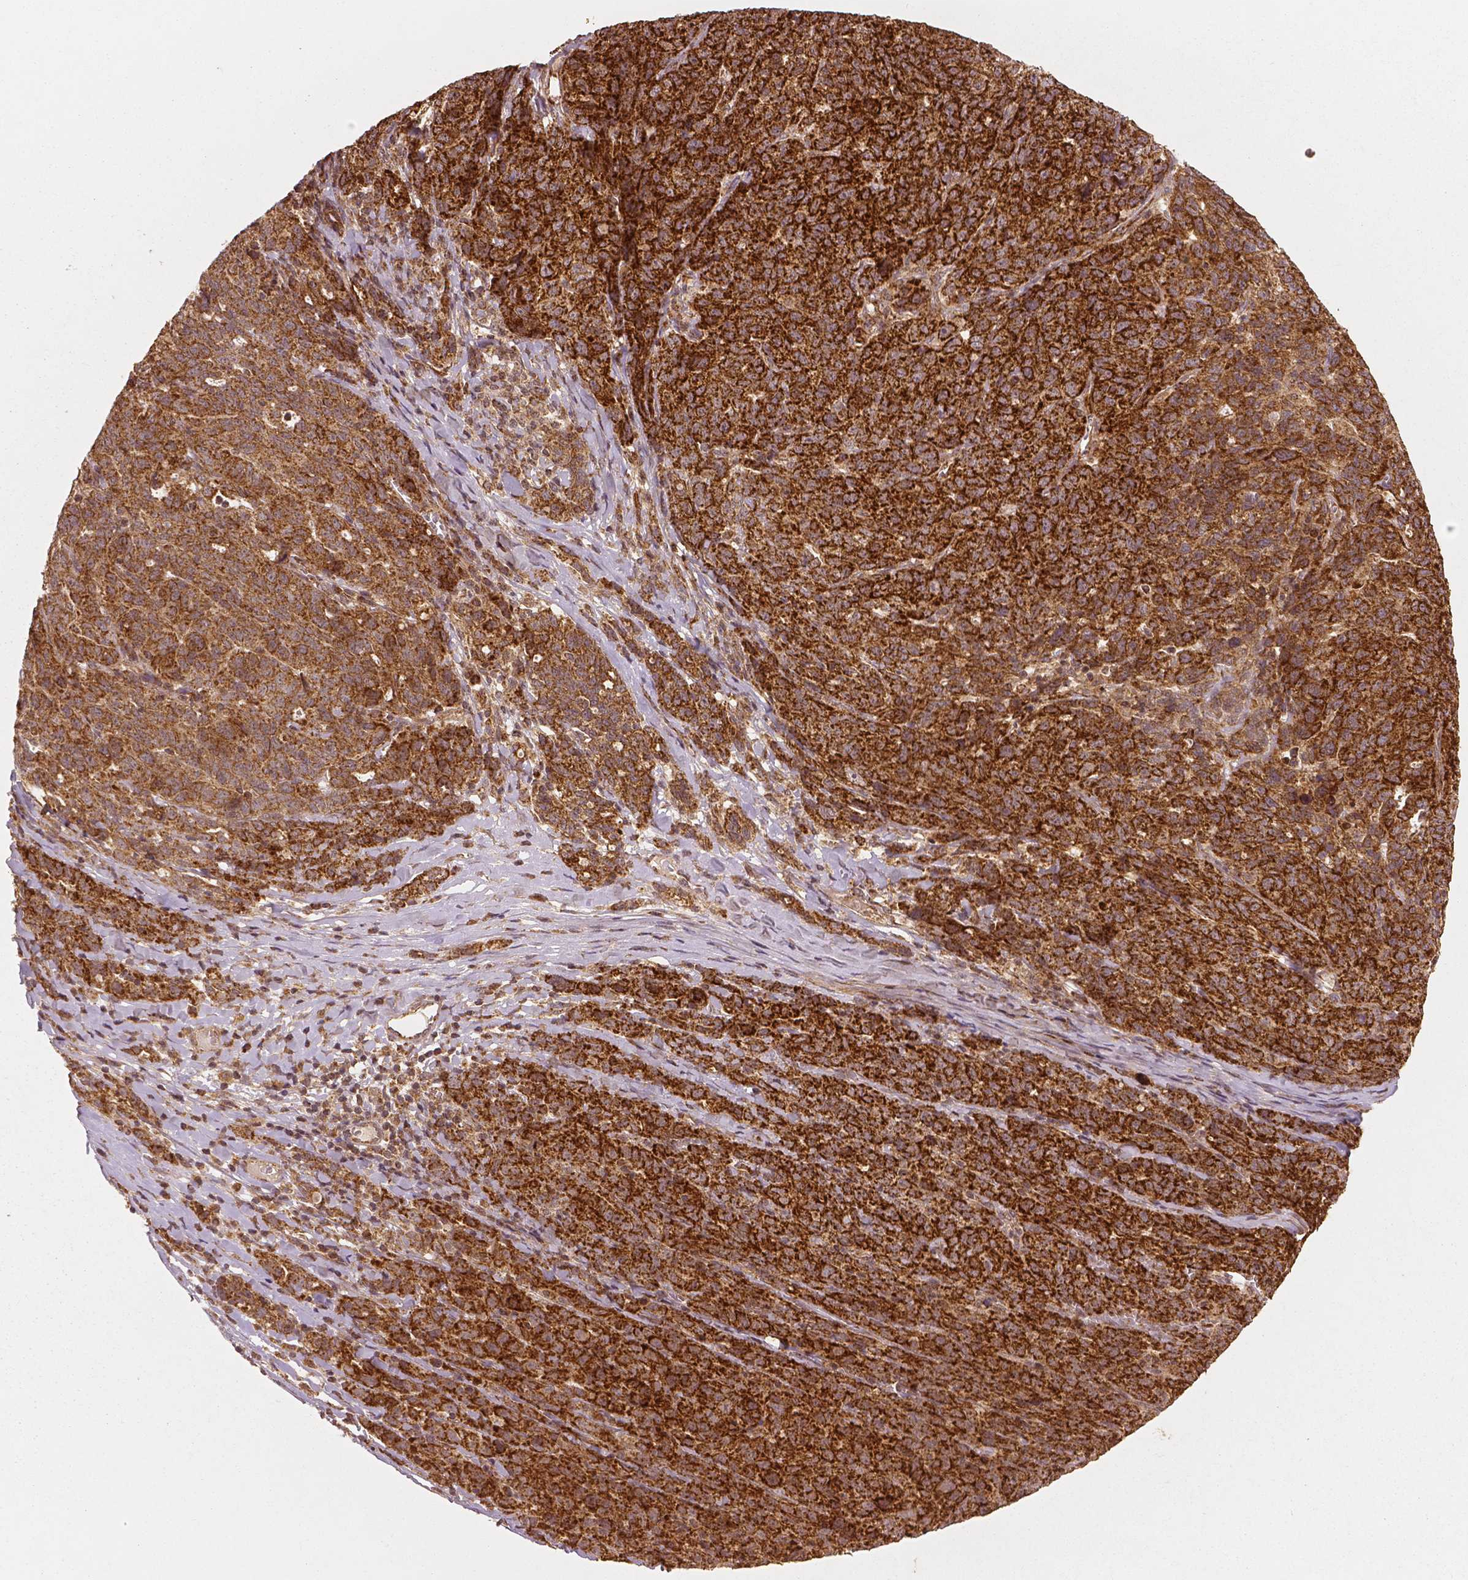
{"staining": {"intensity": "strong", "quantity": ">75%", "location": "cytoplasmic/membranous"}, "tissue": "ovarian cancer", "cell_type": "Tumor cells", "image_type": "cancer", "snomed": [{"axis": "morphology", "description": "Cystadenocarcinoma, serous, NOS"}, {"axis": "topography", "description": "Ovary"}], "caption": "A high-resolution histopathology image shows IHC staining of ovarian serous cystadenocarcinoma, which exhibits strong cytoplasmic/membranous positivity in approximately >75% of tumor cells.", "gene": "PGAM5", "patient": {"sex": "female", "age": 71}}